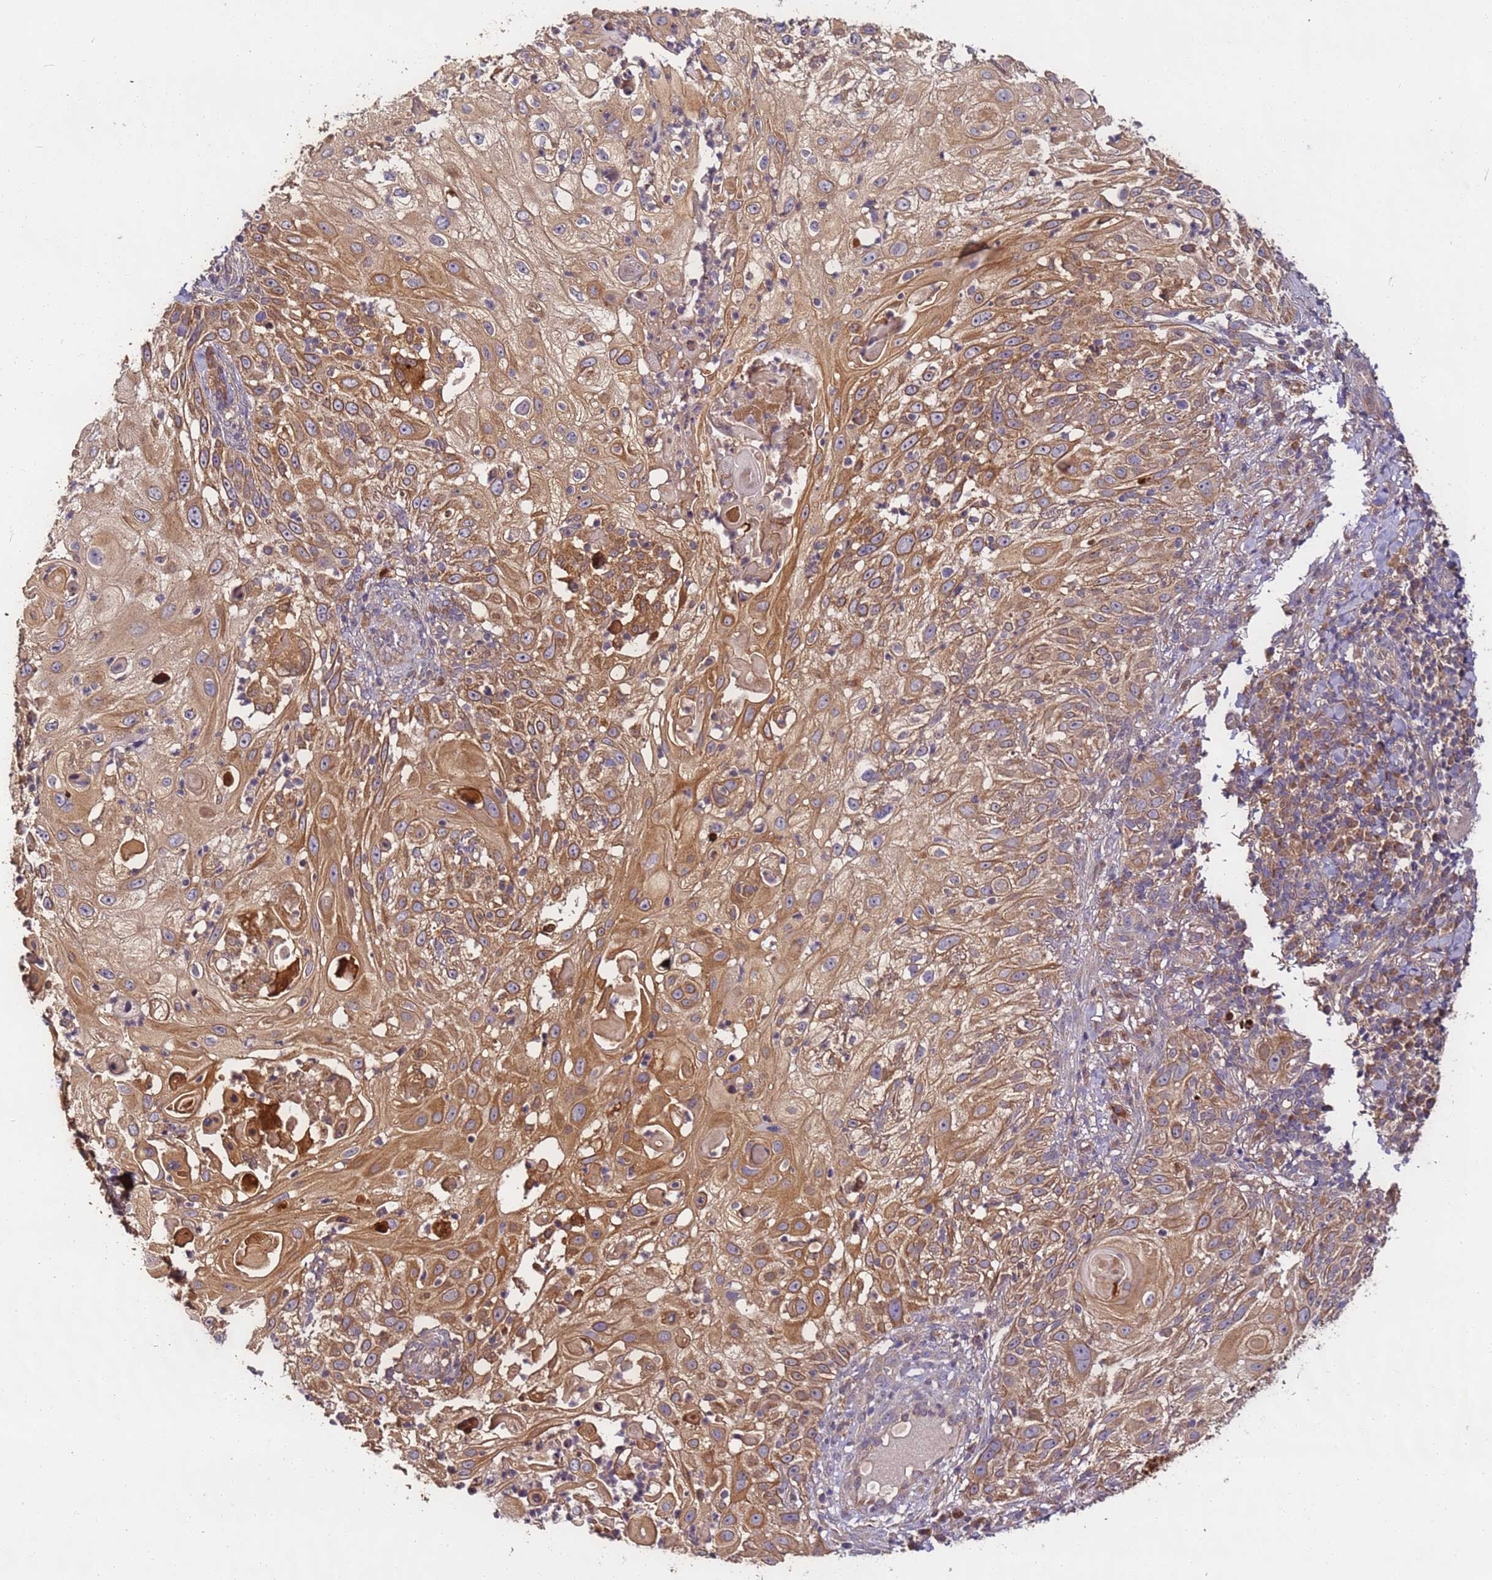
{"staining": {"intensity": "moderate", "quantity": ">75%", "location": "cytoplasmic/membranous"}, "tissue": "skin cancer", "cell_type": "Tumor cells", "image_type": "cancer", "snomed": [{"axis": "morphology", "description": "Squamous cell carcinoma, NOS"}, {"axis": "topography", "description": "Skin"}], "caption": "DAB (3,3'-diaminobenzidine) immunohistochemical staining of skin cancer (squamous cell carcinoma) reveals moderate cytoplasmic/membranous protein positivity in about >75% of tumor cells. (DAB IHC with brightfield microscopy, high magnification).", "gene": "TIGAR", "patient": {"sex": "female", "age": 44}}